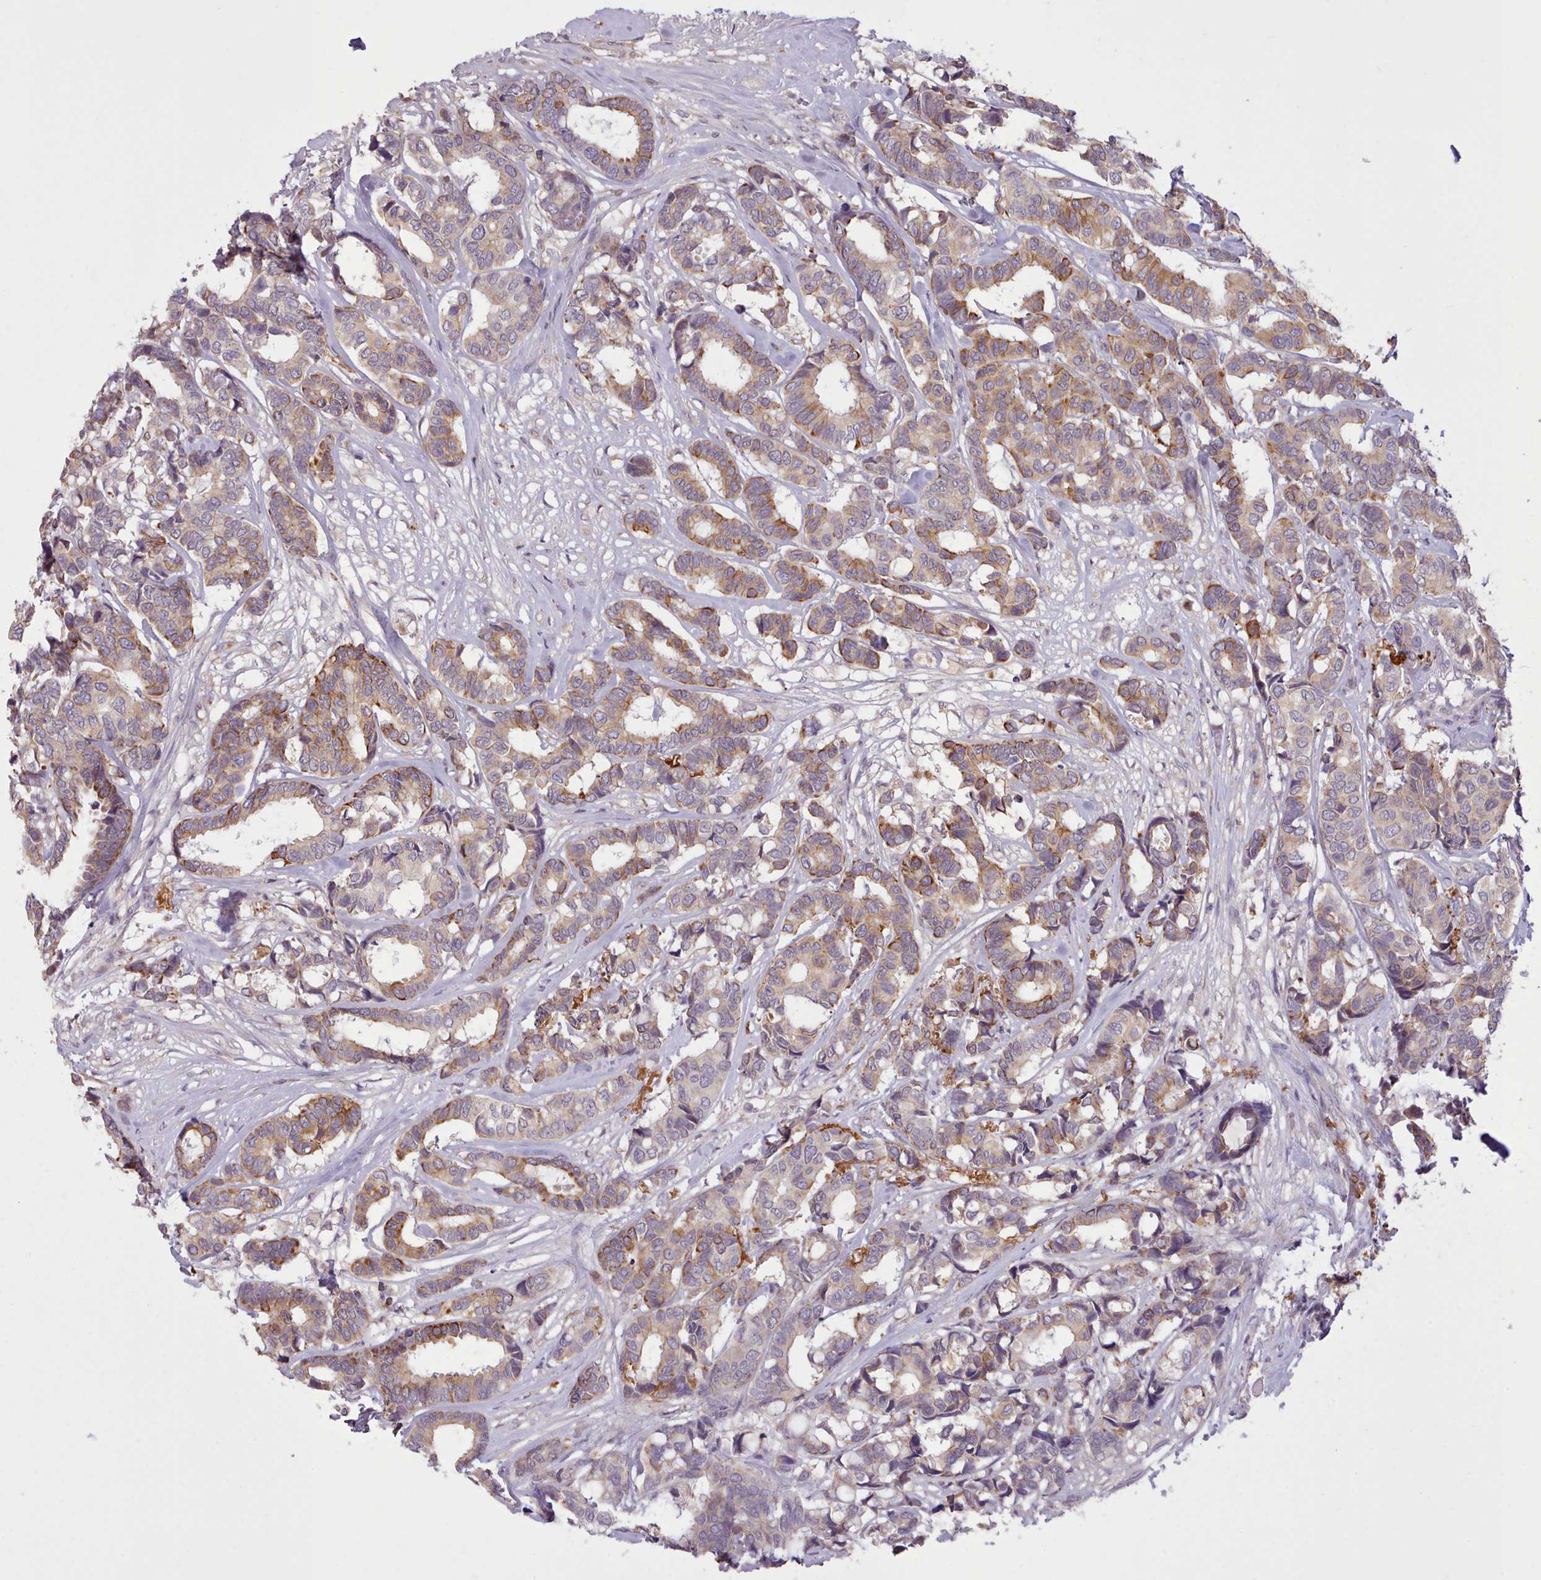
{"staining": {"intensity": "moderate", "quantity": "25%-75%", "location": "cytoplasmic/membranous"}, "tissue": "breast cancer", "cell_type": "Tumor cells", "image_type": "cancer", "snomed": [{"axis": "morphology", "description": "Duct carcinoma"}, {"axis": "topography", "description": "Breast"}], "caption": "Immunohistochemical staining of human breast infiltrating ductal carcinoma shows medium levels of moderate cytoplasmic/membranous protein staining in approximately 25%-75% of tumor cells. Immunohistochemistry stains the protein of interest in brown and the nuclei are stained blue.", "gene": "NMRK1", "patient": {"sex": "female", "age": 87}}